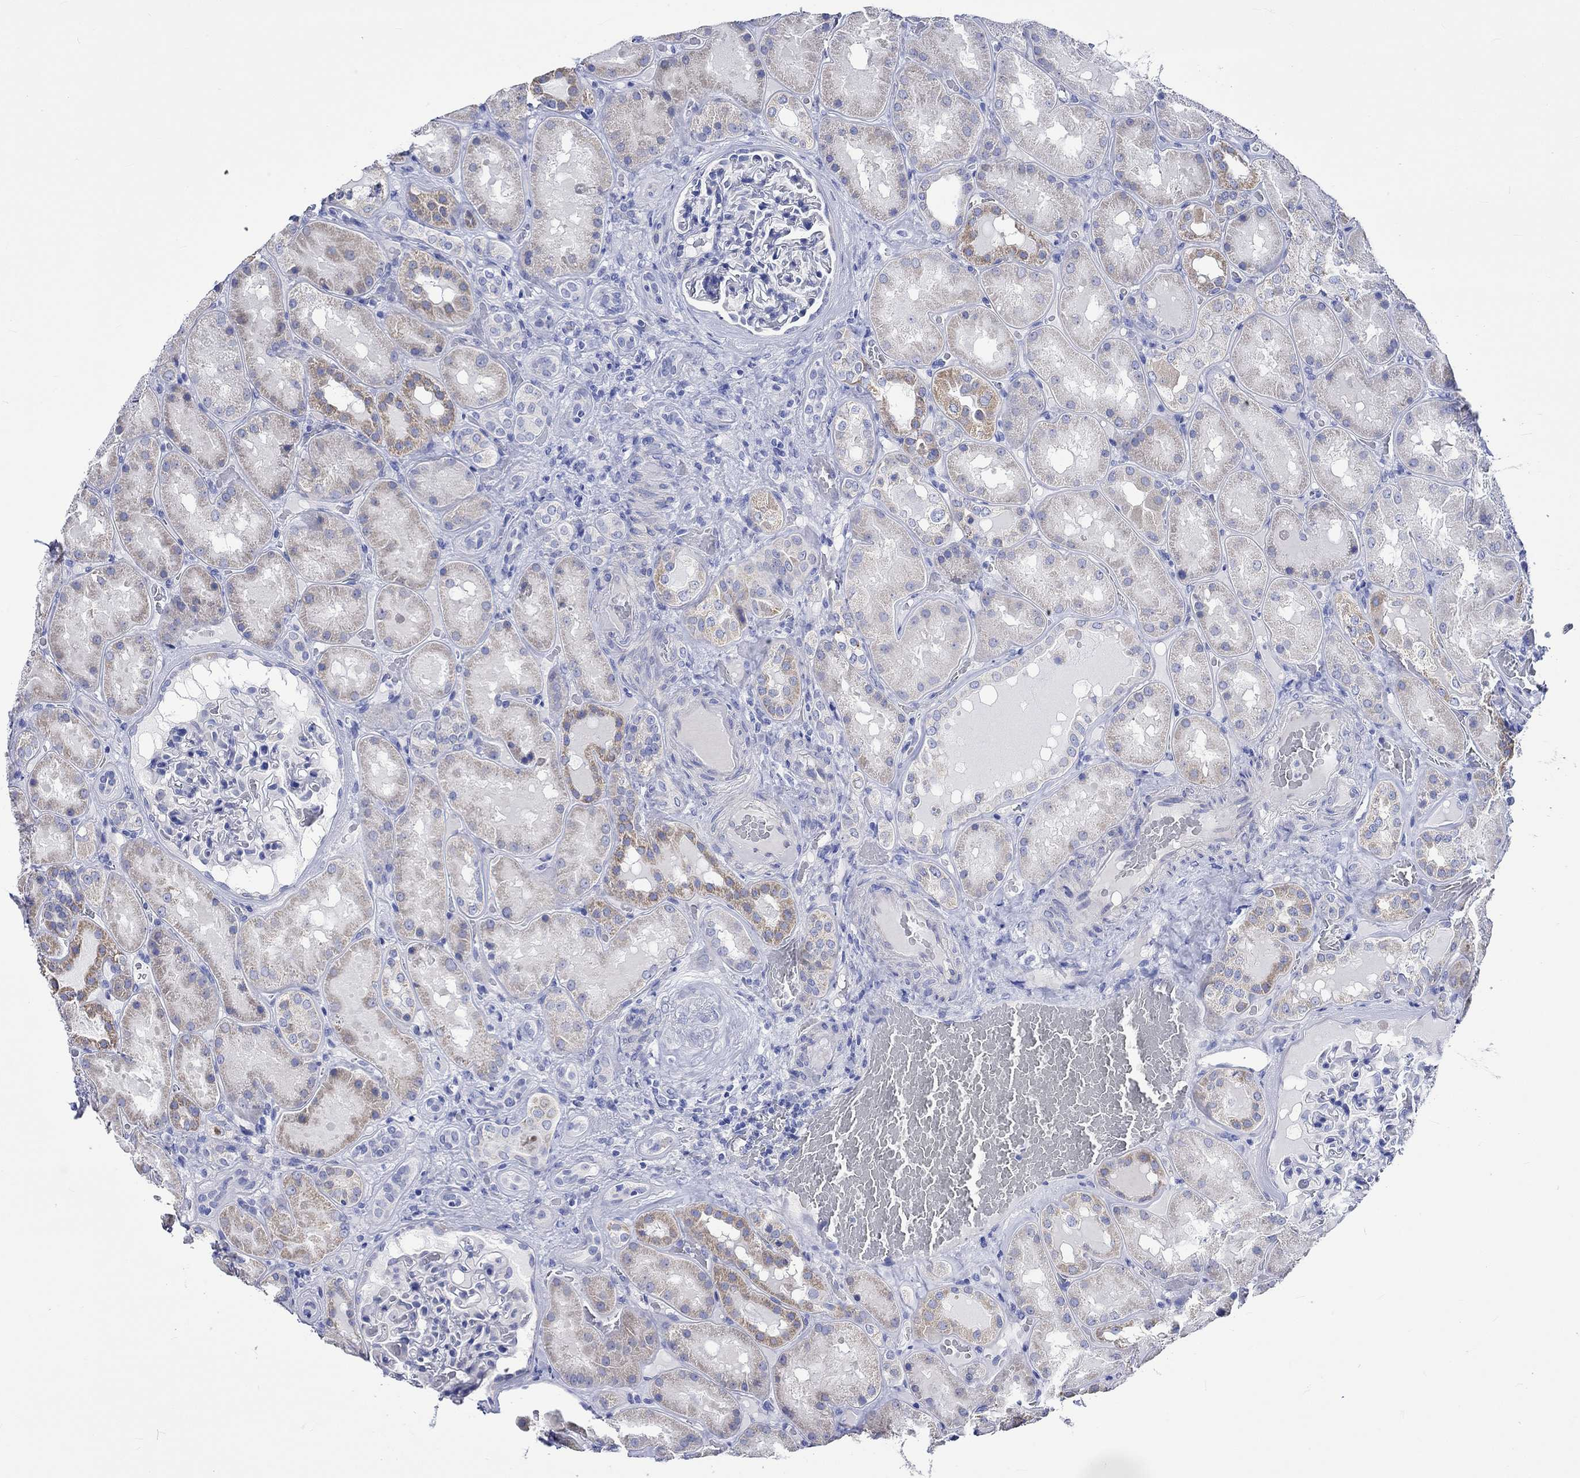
{"staining": {"intensity": "negative", "quantity": "none", "location": "none"}, "tissue": "kidney", "cell_type": "Cells in glomeruli", "image_type": "normal", "snomed": [{"axis": "morphology", "description": "Normal tissue, NOS"}, {"axis": "topography", "description": "Kidney"}], "caption": "IHC photomicrograph of normal kidney stained for a protein (brown), which demonstrates no expression in cells in glomeruli.", "gene": "HARBI1", "patient": {"sex": "male", "age": 73}}